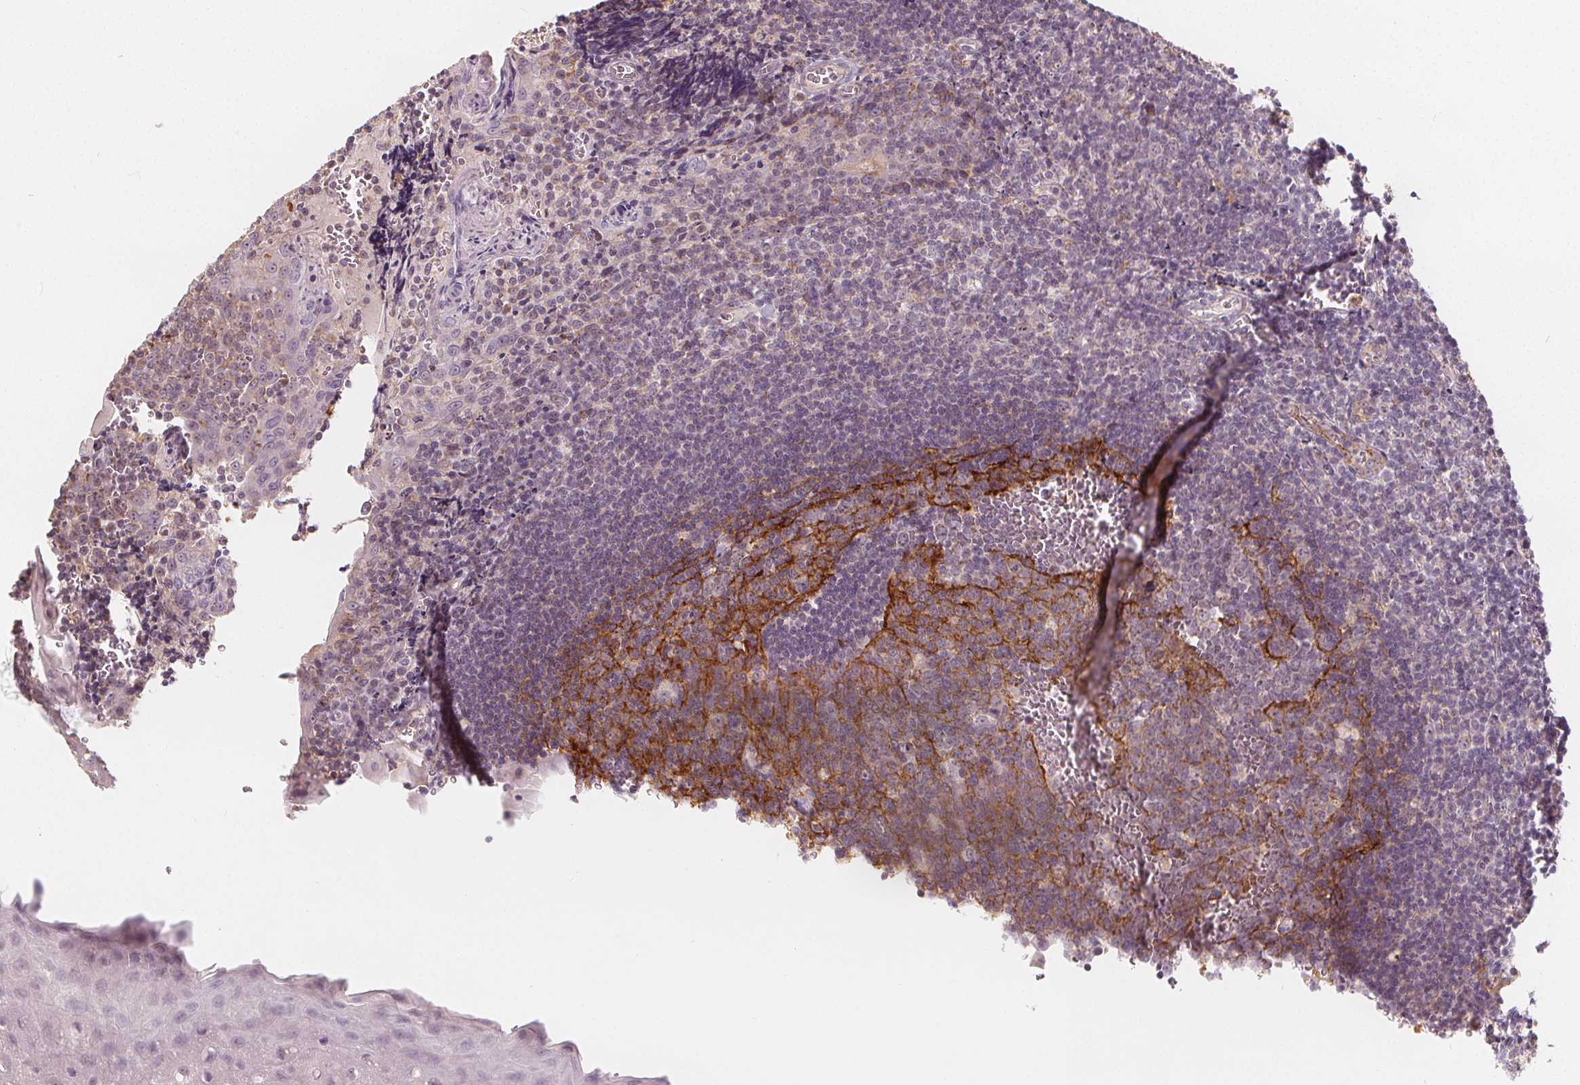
{"staining": {"intensity": "moderate", "quantity": "25%-75%", "location": "cytoplasmic/membranous"}, "tissue": "tonsil", "cell_type": "Germinal center cells", "image_type": "normal", "snomed": [{"axis": "morphology", "description": "Normal tissue, NOS"}, {"axis": "morphology", "description": "Inflammation, NOS"}, {"axis": "topography", "description": "Tonsil"}], "caption": "A histopathology image of tonsil stained for a protein displays moderate cytoplasmic/membranous brown staining in germinal center cells. Nuclei are stained in blue.", "gene": "DRC3", "patient": {"sex": "female", "age": 31}}